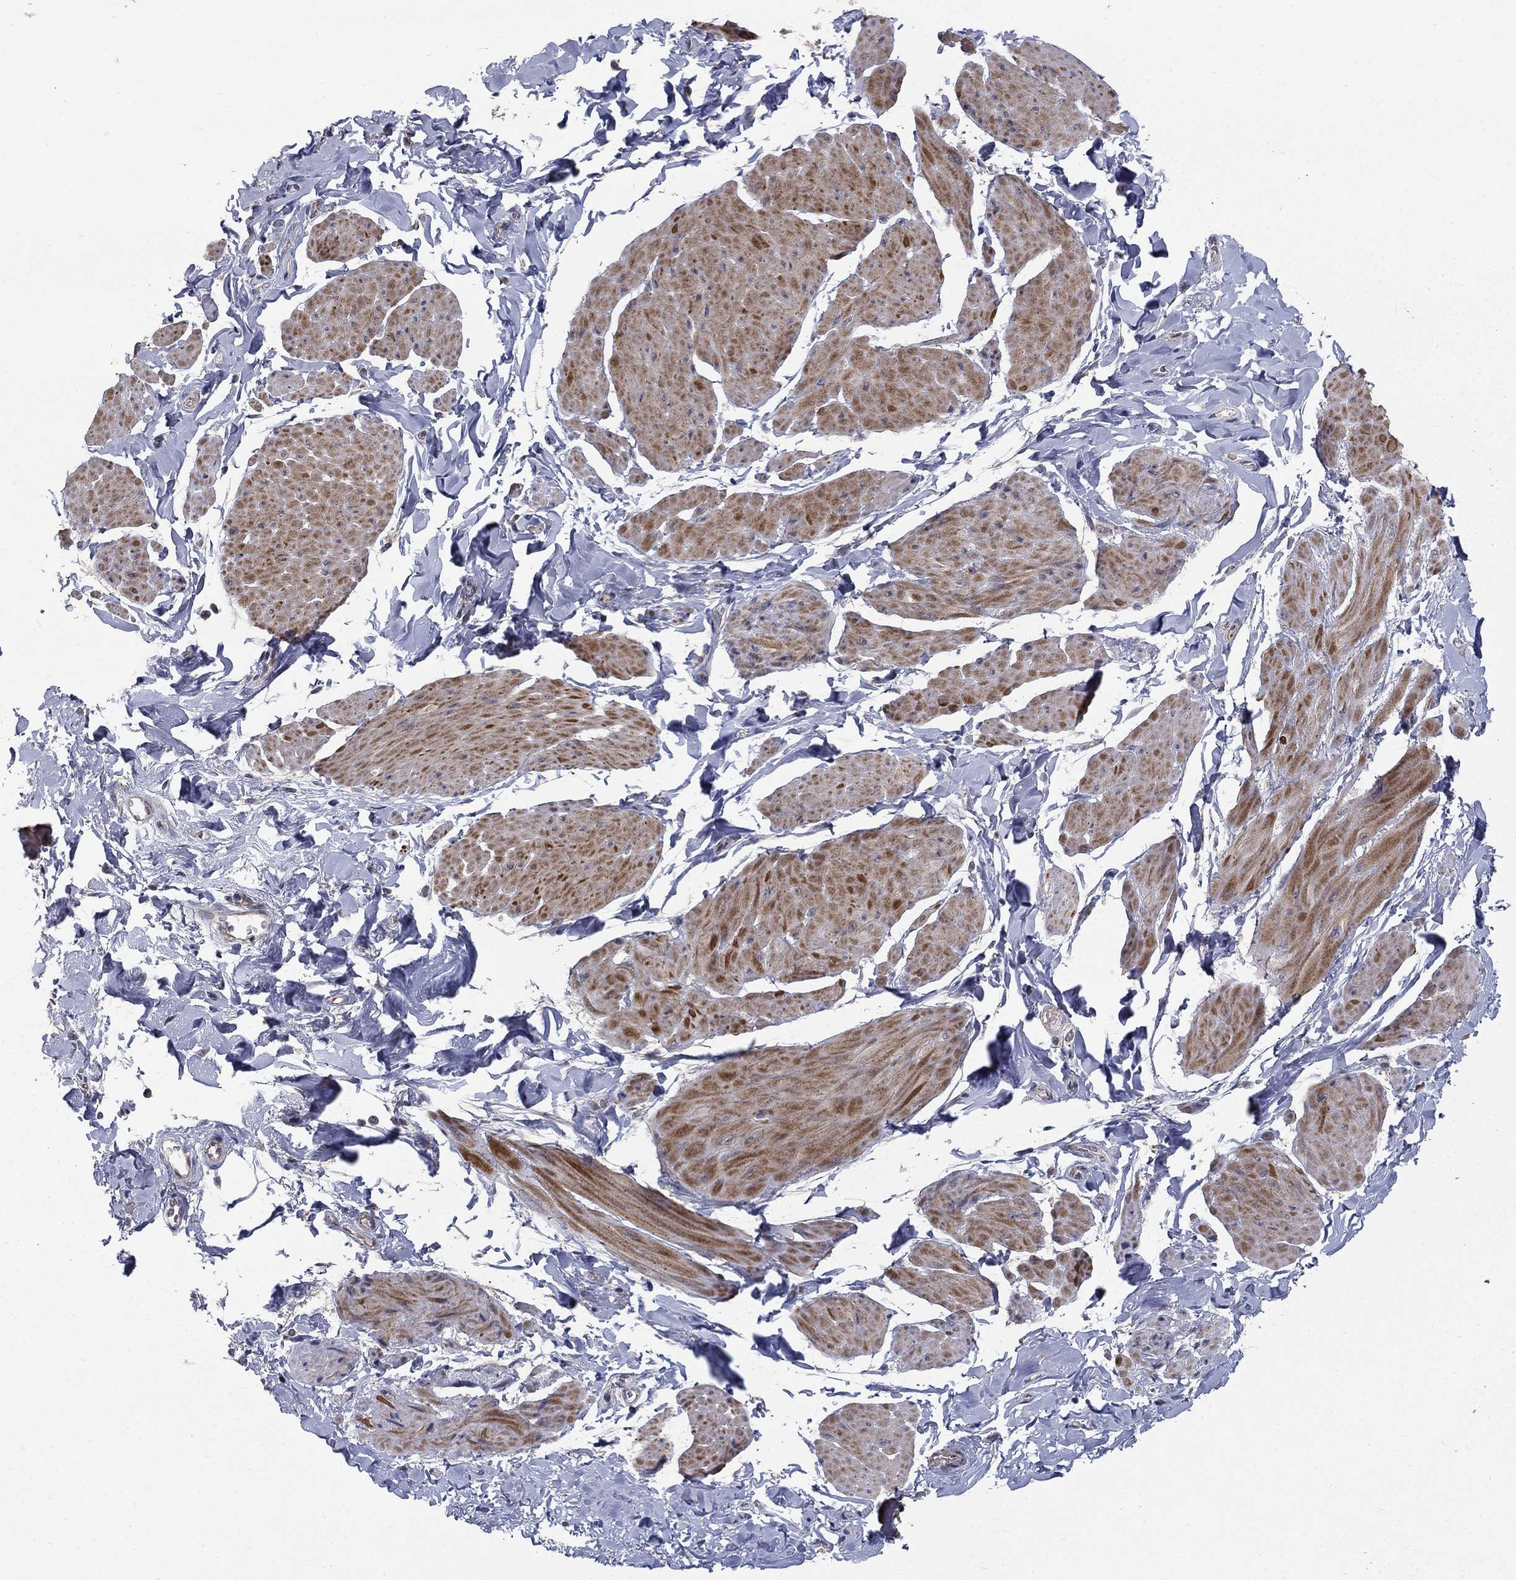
{"staining": {"intensity": "moderate", "quantity": "25%-75%", "location": "cytoplasmic/membranous"}, "tissue": "smooth muscle", "cell_type": "Smooth muscle cells", "image_type": "normal", "snomed": [{"axis": "morphology", "description": "Normal tissue, NOS"}, {"axis": "topography", "description": "Adipose tissue"}, {"axis": "topography", "description": "Smooth muscle"}, {"axis": "topography", "description": "Peripheral nerve tissue"}], "caption": "Smooth muscle cells exhibit medium levels of moderate cytoplasmic/membranous positivity in approximately 25%-75% of cells in benign smooth muscle. (DAB IHC, brown staining for protein, blue staining for nuclei).", "gene": "FAM3B", "patient": {"sex": "male", "age": 83}}